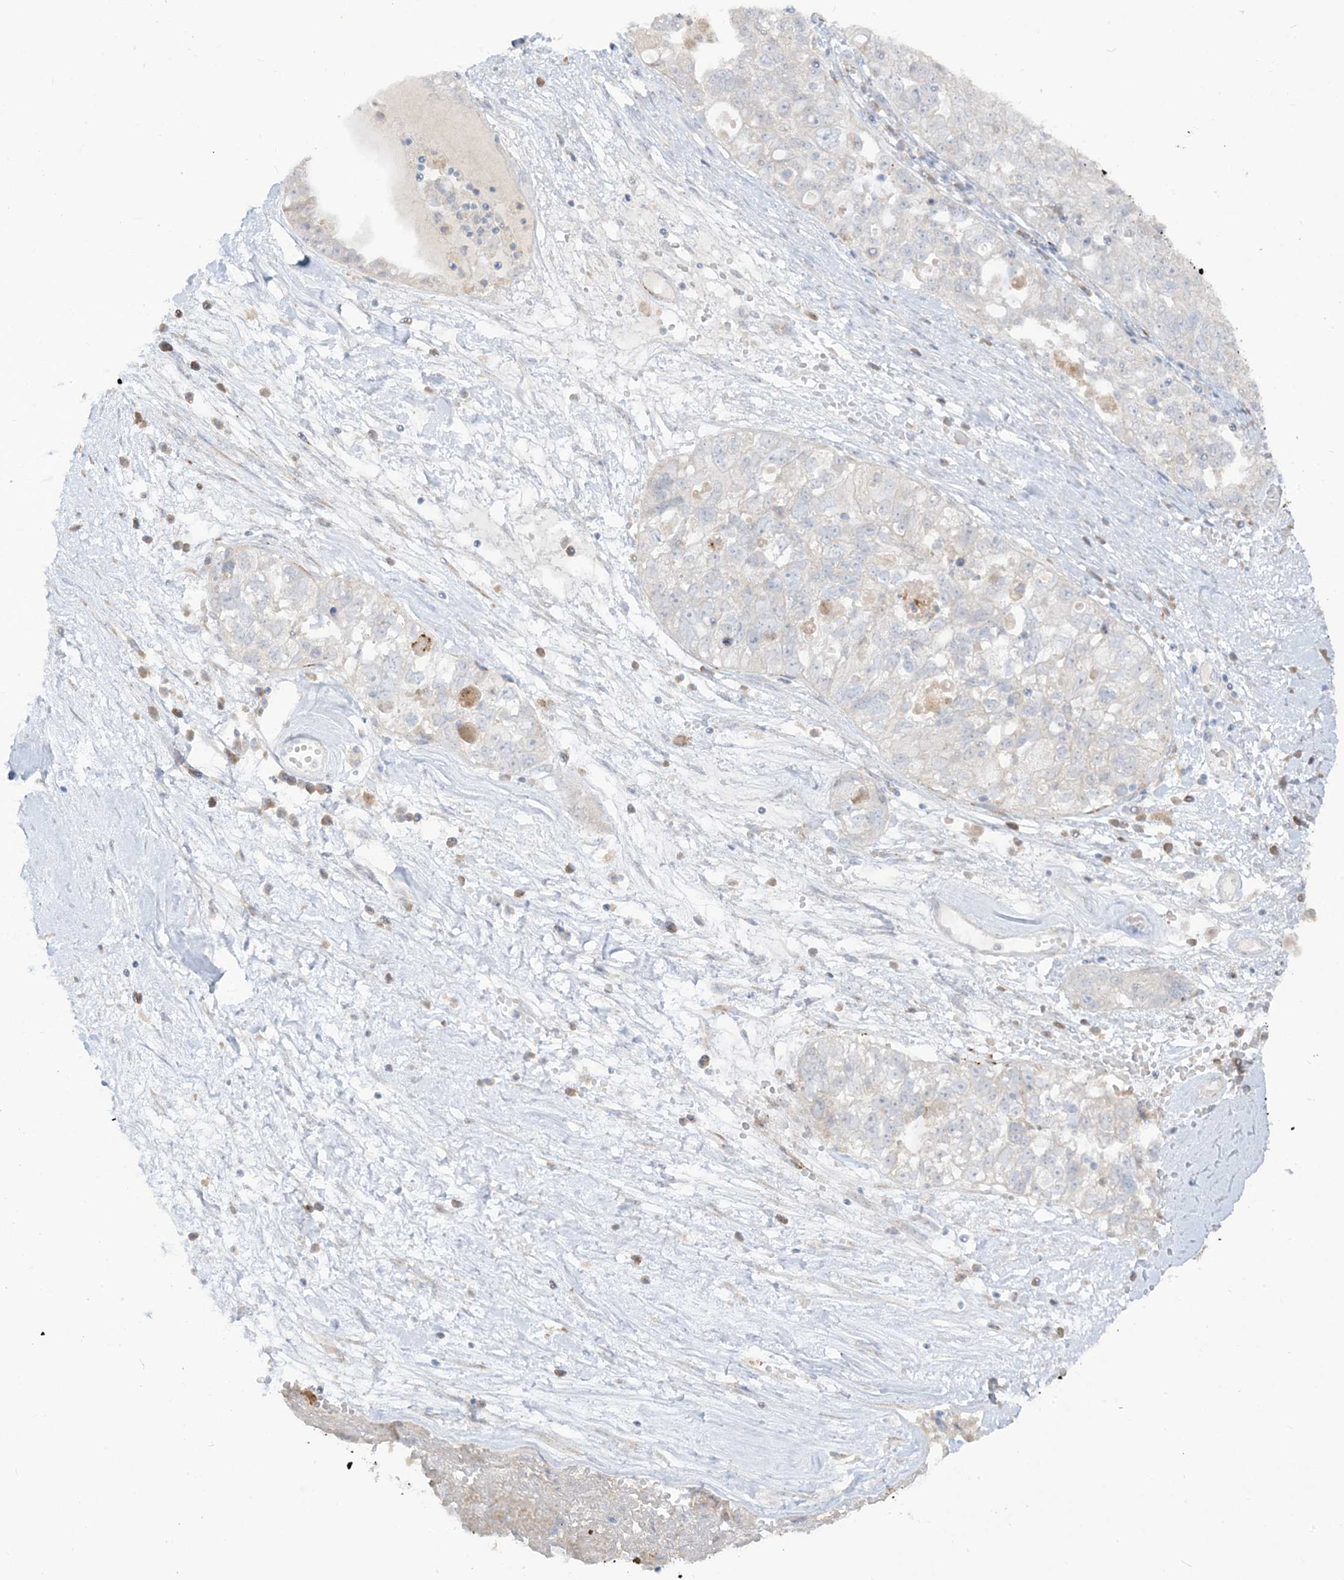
{"staining": {"intensity": "negative", "quantity": "none", "location": "none"}, "tissue": "ovarian cancer", "cell_type": "Tumor cells", "image_type": "cancer", "snomed": [{"axis": "morphology", "description": "Carcinoma, NOS"}, {"axis": "morphology", "description": "Cystadenocarcinoma, serous, NOS"}, {"axis": "topography", "description": "Ovary"}], "caption": "Histopathology image shows no protein positivity in tumor cells of ovarian cancer tissue.", "gene": "LOXL3", "patient": {"sex": "female", "age": 69}}